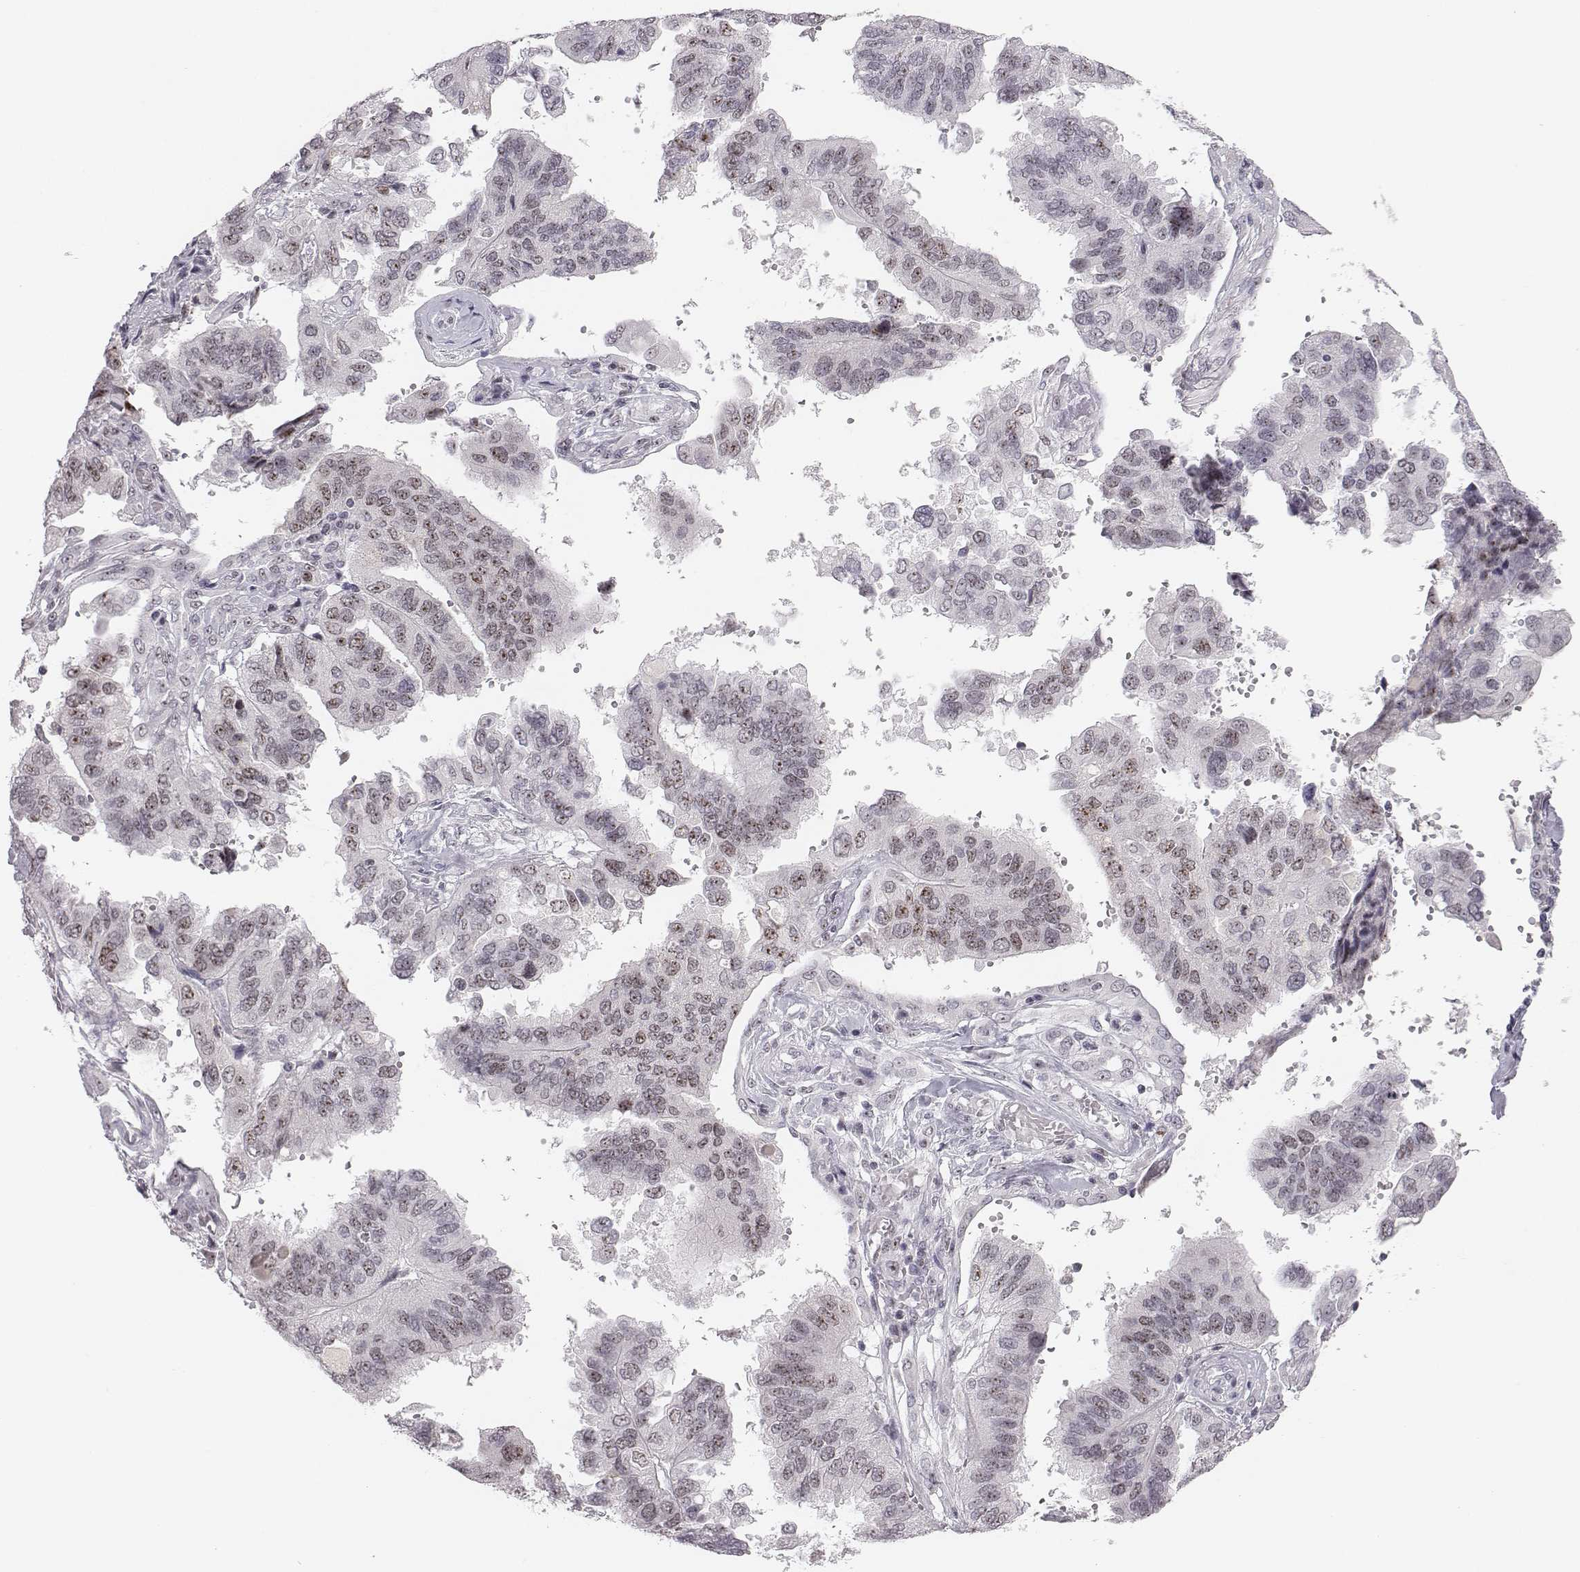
{"staining": {"intensity": "weak", "quantity": ">75%", "location": "cytoplasmic/membranous"}, "tissue": "ovarian cancer", "cell_type": "Tumor cells", "image_type": "cancer", "snomed": [{"axis": "morphology", "description": "Cystadenocarcinoma, serous, NOS"}, {"axis": "topography", "description": "Ovary"}], "caption": "DAB (3,3'-diaminobenzidine) immunohistochemical staining of human ovarian cancer (serous cystadenocarcinoma) exhibits weak cytoplasmic/membranous protein expression in about >75% of tumor cells.", "gene": "NIFK", "patient": {"sex": "female", "age": 79}}